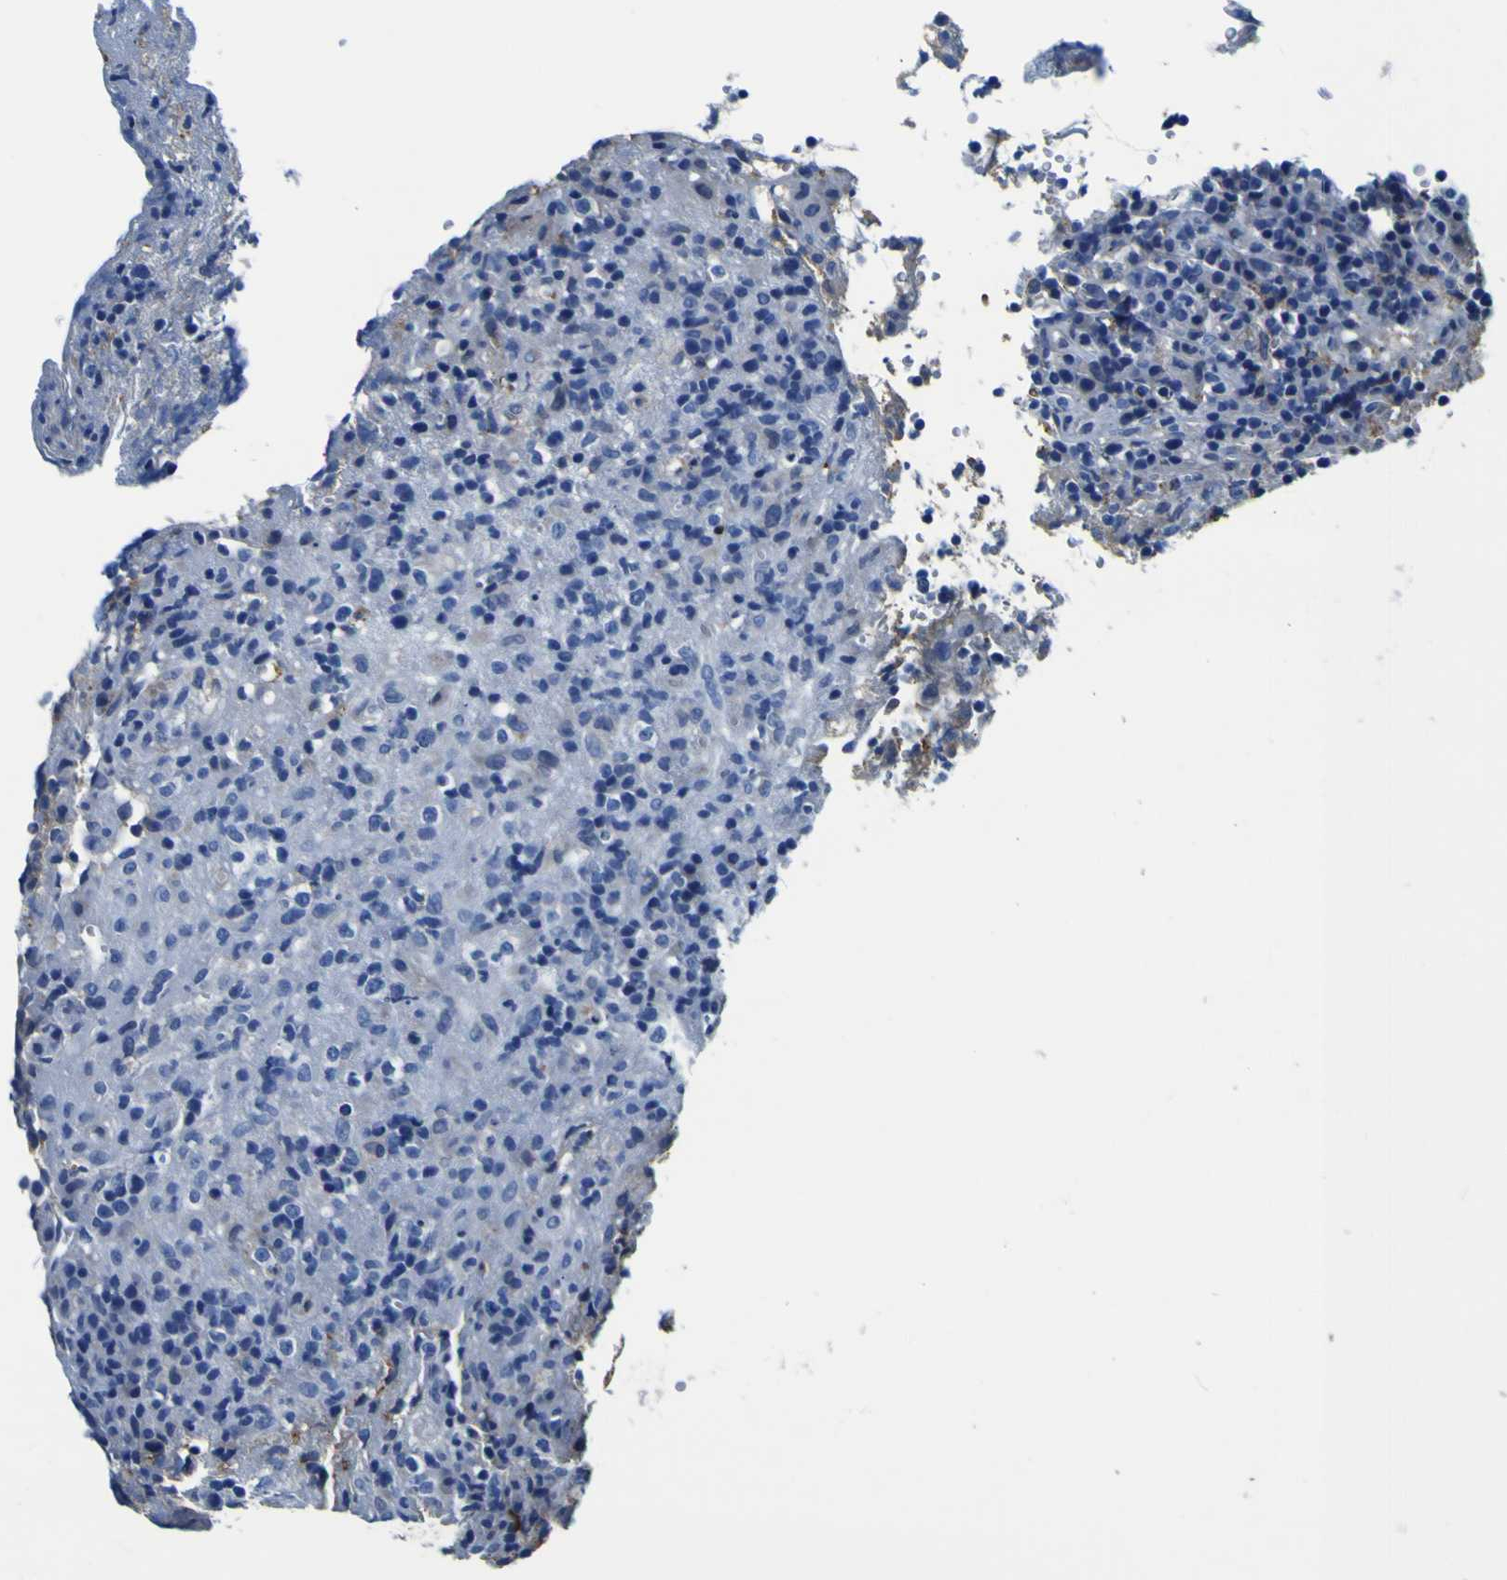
{"staining": {"intensity": "negative", "quantity": "none", "location": "none"}, "tissue": "lymphoma", "cell_type": "Tumor cells", "image_type": "cancer", "snomed": [{"axis": "morphology", "description": "Malignant lymphoma, non-Hodgkin's type, High grade"}, {"axis": "topography", "description": "Lymph node"}], "caption": "High-grade malignant lymphoma, non-Hodgkin's type was stained to show a protein in brown. There is no significant positivity in tumor cells. (DAB immunohistochemistry (IHC) visualized using brightfield microscopy, high magnification).", "gene": "PXDN", "patient": {"sex": "female", "age": 76}}